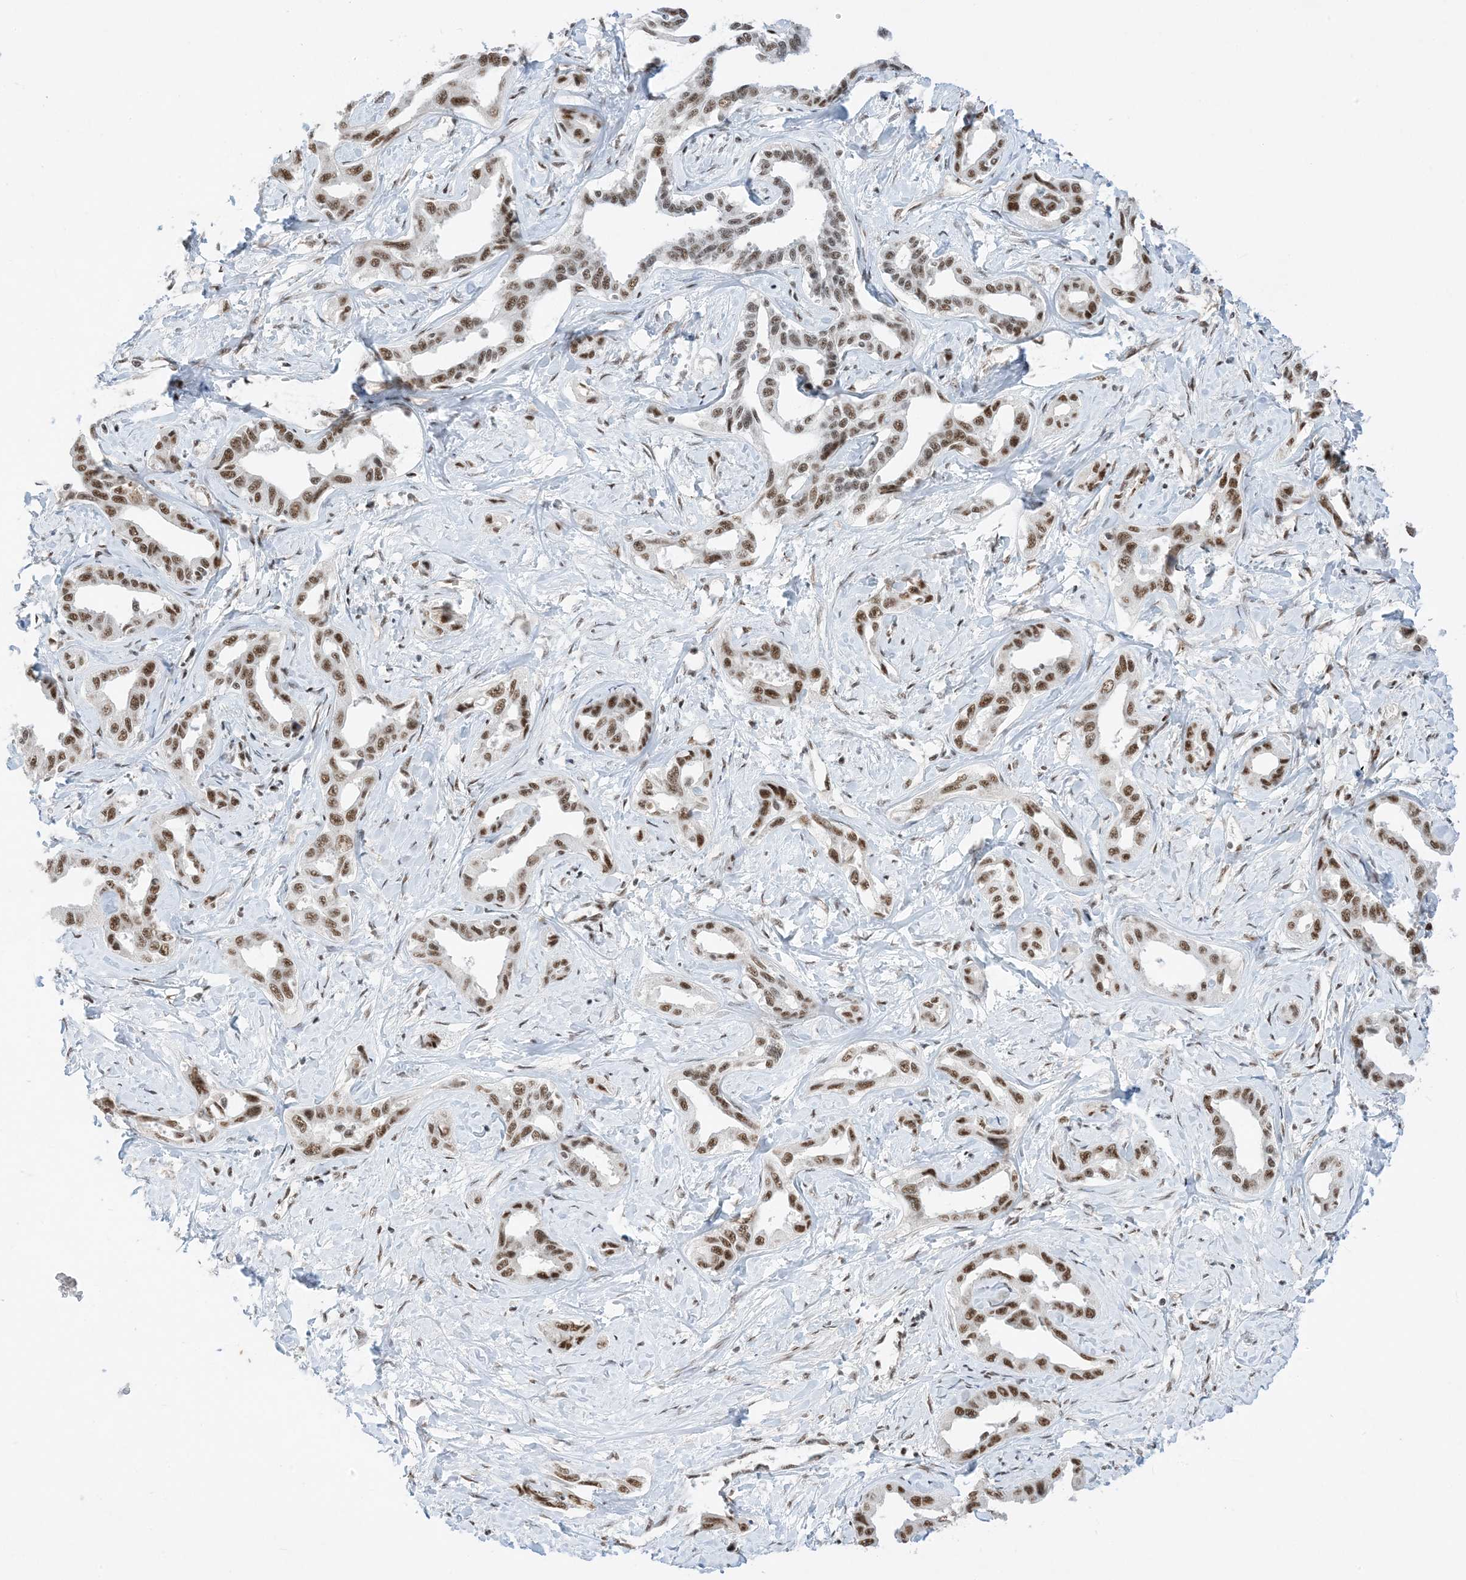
{"staining": {"intensity": "moderate", "quantity": ">75%", "location": "nuclear"}, "tissue": "liver cancer", "cell_type": "Tumor cells", "image_type": "cancer", "snomed": [{"axis": "morphology", "description": "Cholangiocarcinoma"}, {"axis": "topography", "description": "Liver"}], "caption": "A photomicrograph of cholangiocarcinoma (liver) stained for a protein demonstrates moderate nuclear brown staining in tumor cells. Immunohistochemistry stains the protein of interest in brown and the nuclei are stained blue.", "gene": "SF3A3", "patient": {"sex": "male", "age": 59}}